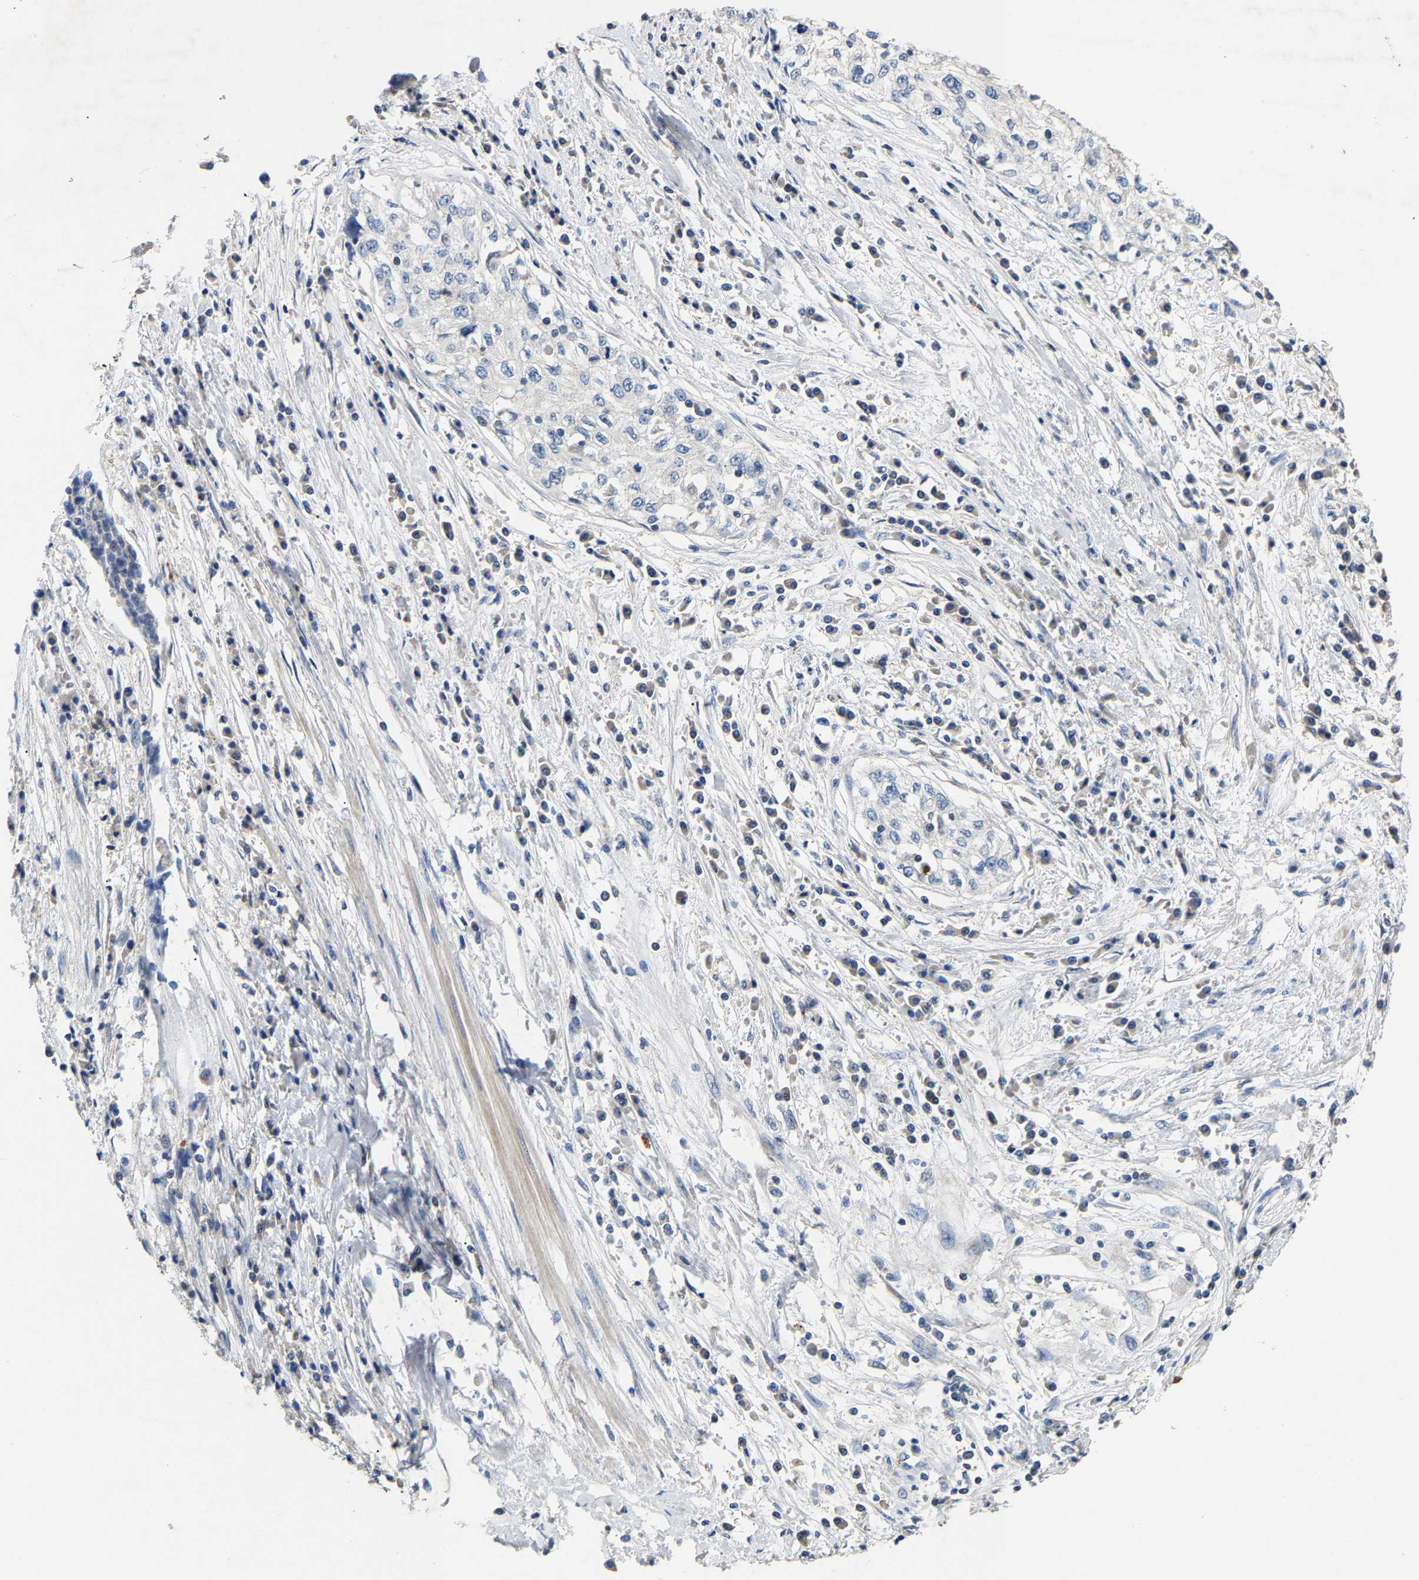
{"staining": {"intensity": "negative", "quantity": "none", "location": "none"}, "tissue": "cervical cancer", "cell_type": "Tumor cells", "image_type": "cancer", "snomed": [{"axis": "morphology", "description": "Squamous cell carcinoma, NOS"}, {"axis": "topography", "description": "Cervix"}], "caption": "Tumor cells show no significant protein positivity in cervical cancer.", "gene": "CCDC171", "patient": {"sex": "female", "age": 57}}